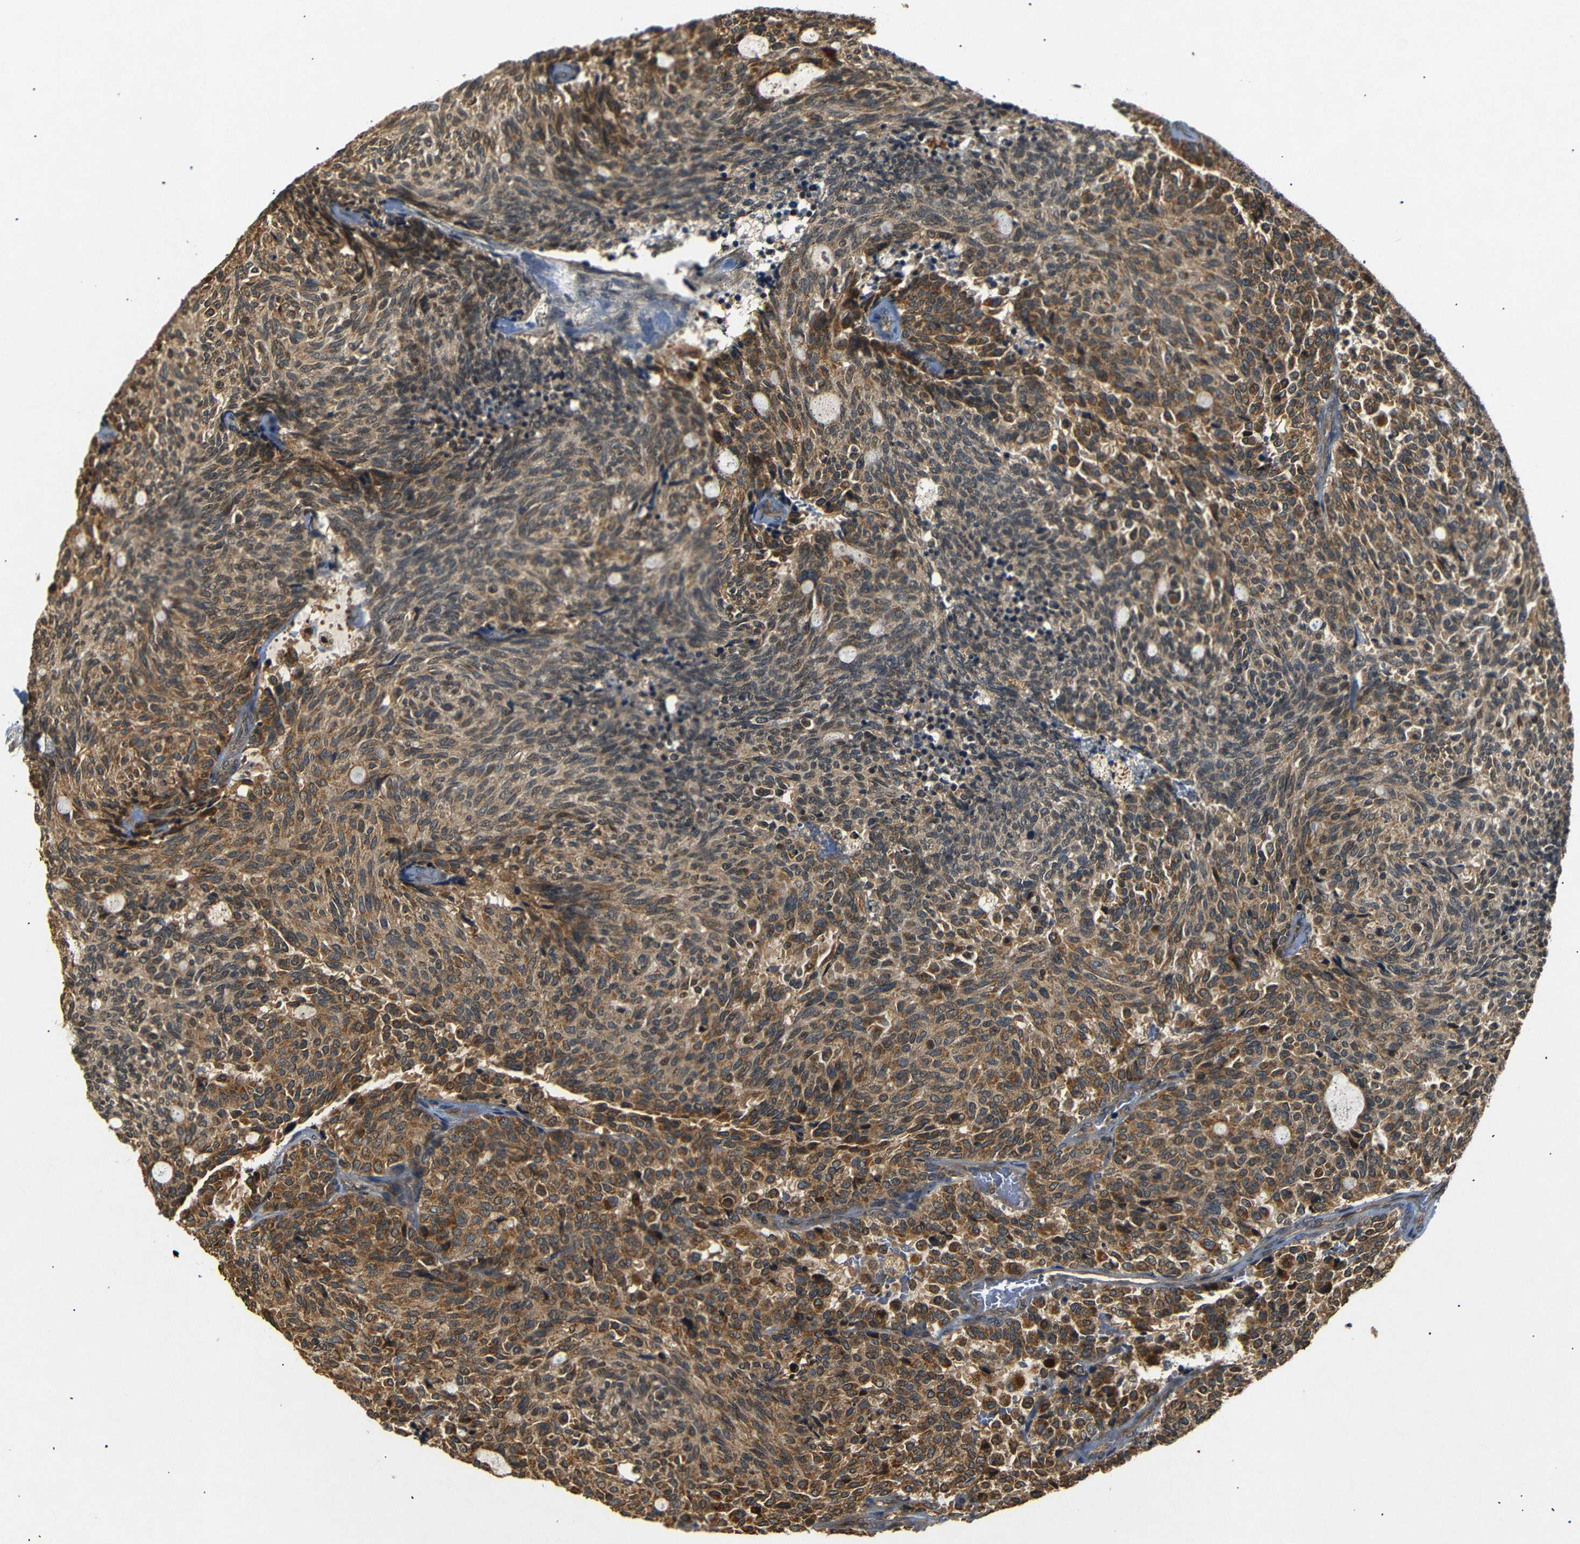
{"staining": {"intensity": "moderate", "quantity": ">75%", "location": "cytoplasmic/membranous"}, "tissue": "carcinoid", "cell_type": "Tumor cells", "image_type": "cancer", "snomed": [{"axis": "morphology", "description": "Carcinoid, malignant, NOS"}, {"axis": "topography", "description": "Pancreas"}], "caption": "Malignant carcinoid stained with DAB (3,3'-diaminobenzidine) immunohistochemistry exhibits medium levels of moderate cytoplasmic/membranous staining in approximately >75% of tumor cells.", "gene": "TANK", "patient": {"sex": "female", "age": 54}}